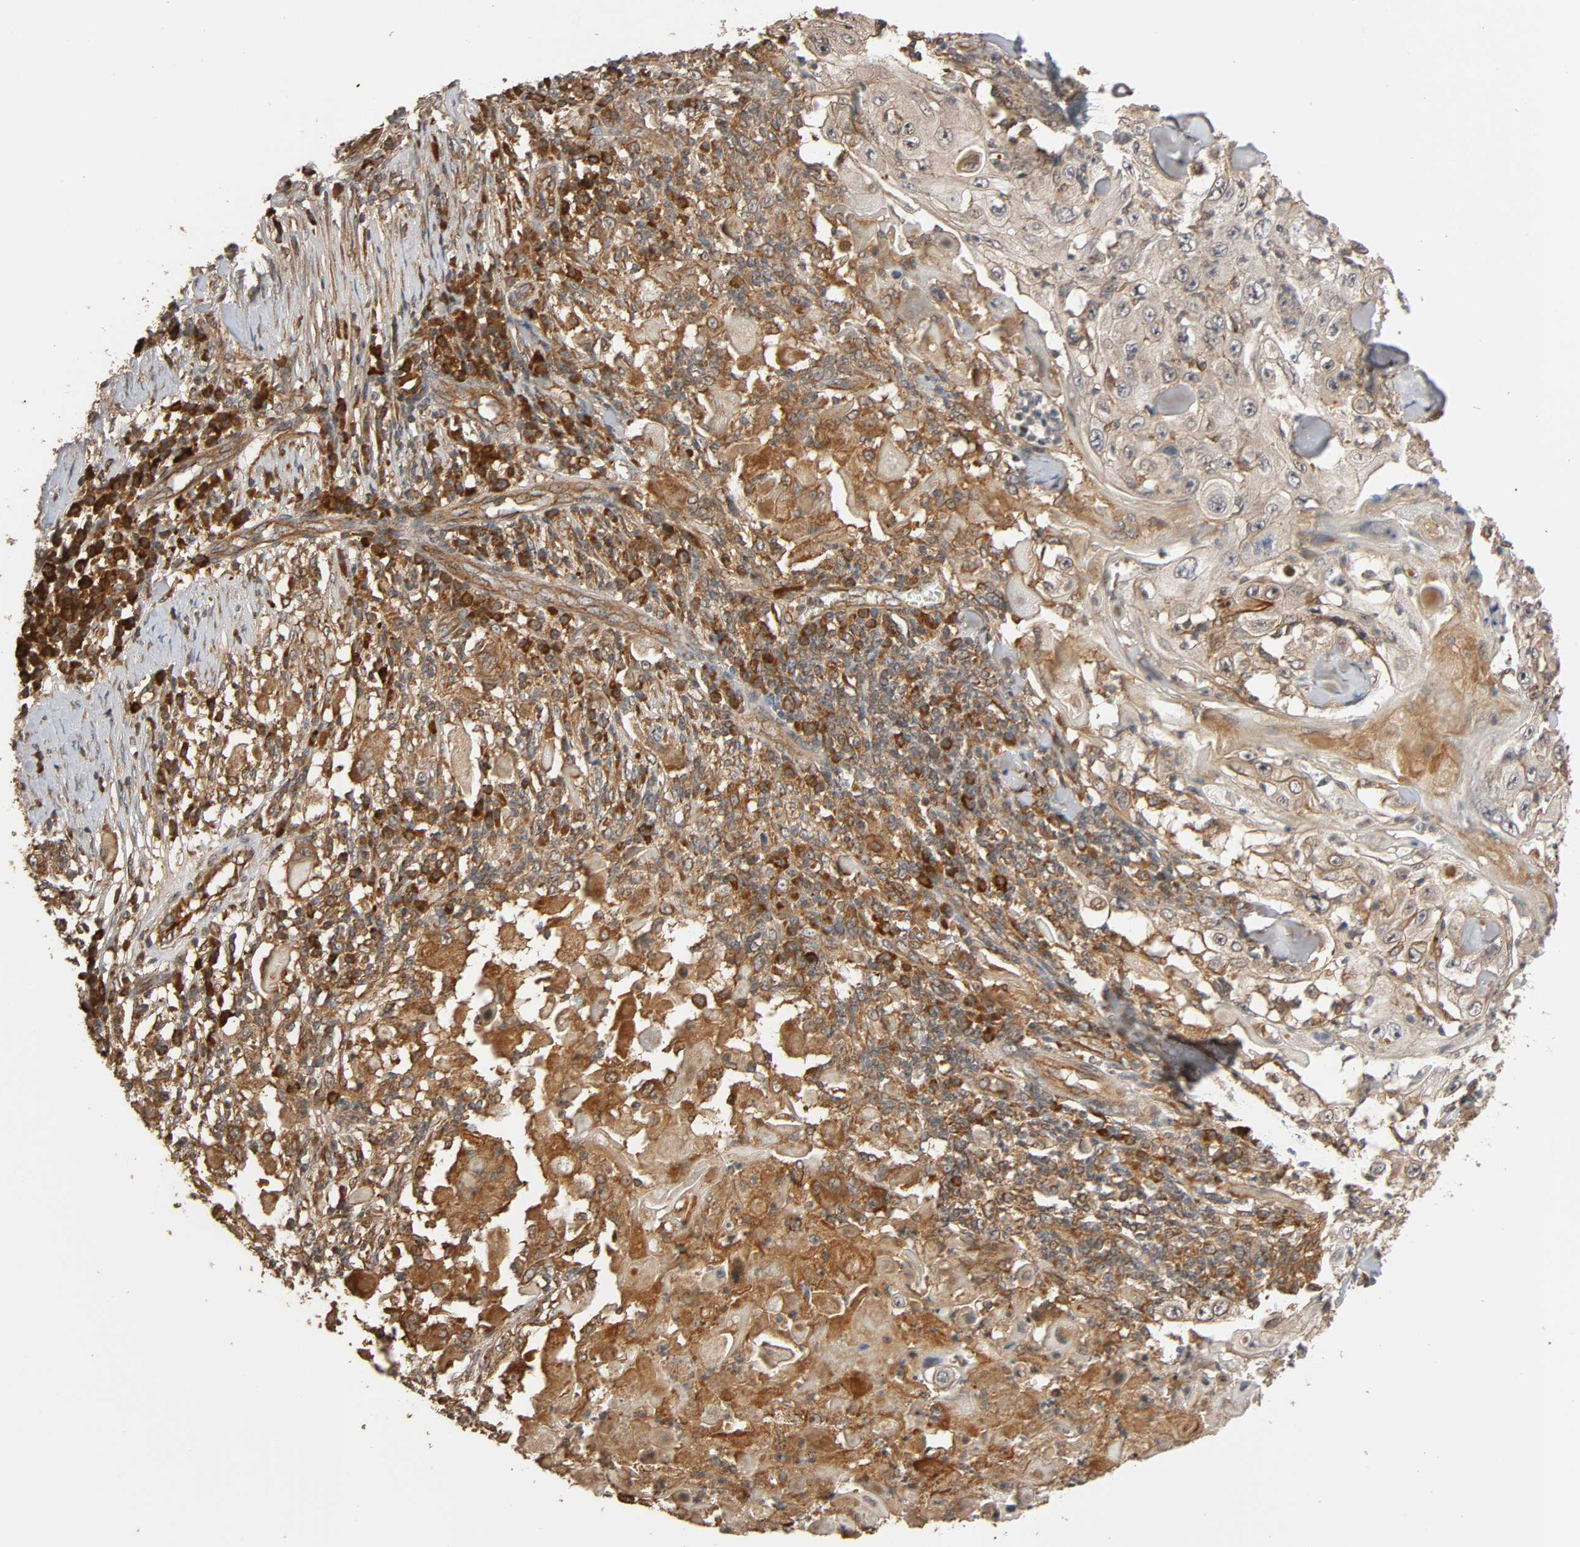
{"staining": {"intensity": "moderate", "quantity": ">75%", "location": "cytoplasmic/membranous"}, "tissue": "skin cancer", "cell_type": "Tumor cells", "image_type": "cancer", "snomed": [{"axis": "morphology", "description": "Squamous cell carcinoma, NOS"}, {"axis": "topography", "description": "Skin"}], "caption": "Skin cancer (squamous cell carcinoma) was stained to show a protein in brown. There is medium levels of moderate cytoplasmic/membranous staining in about >75% of tumor cells.", "gene": "MAP3K8", "patient": {"sex": "male", "age": 86}}